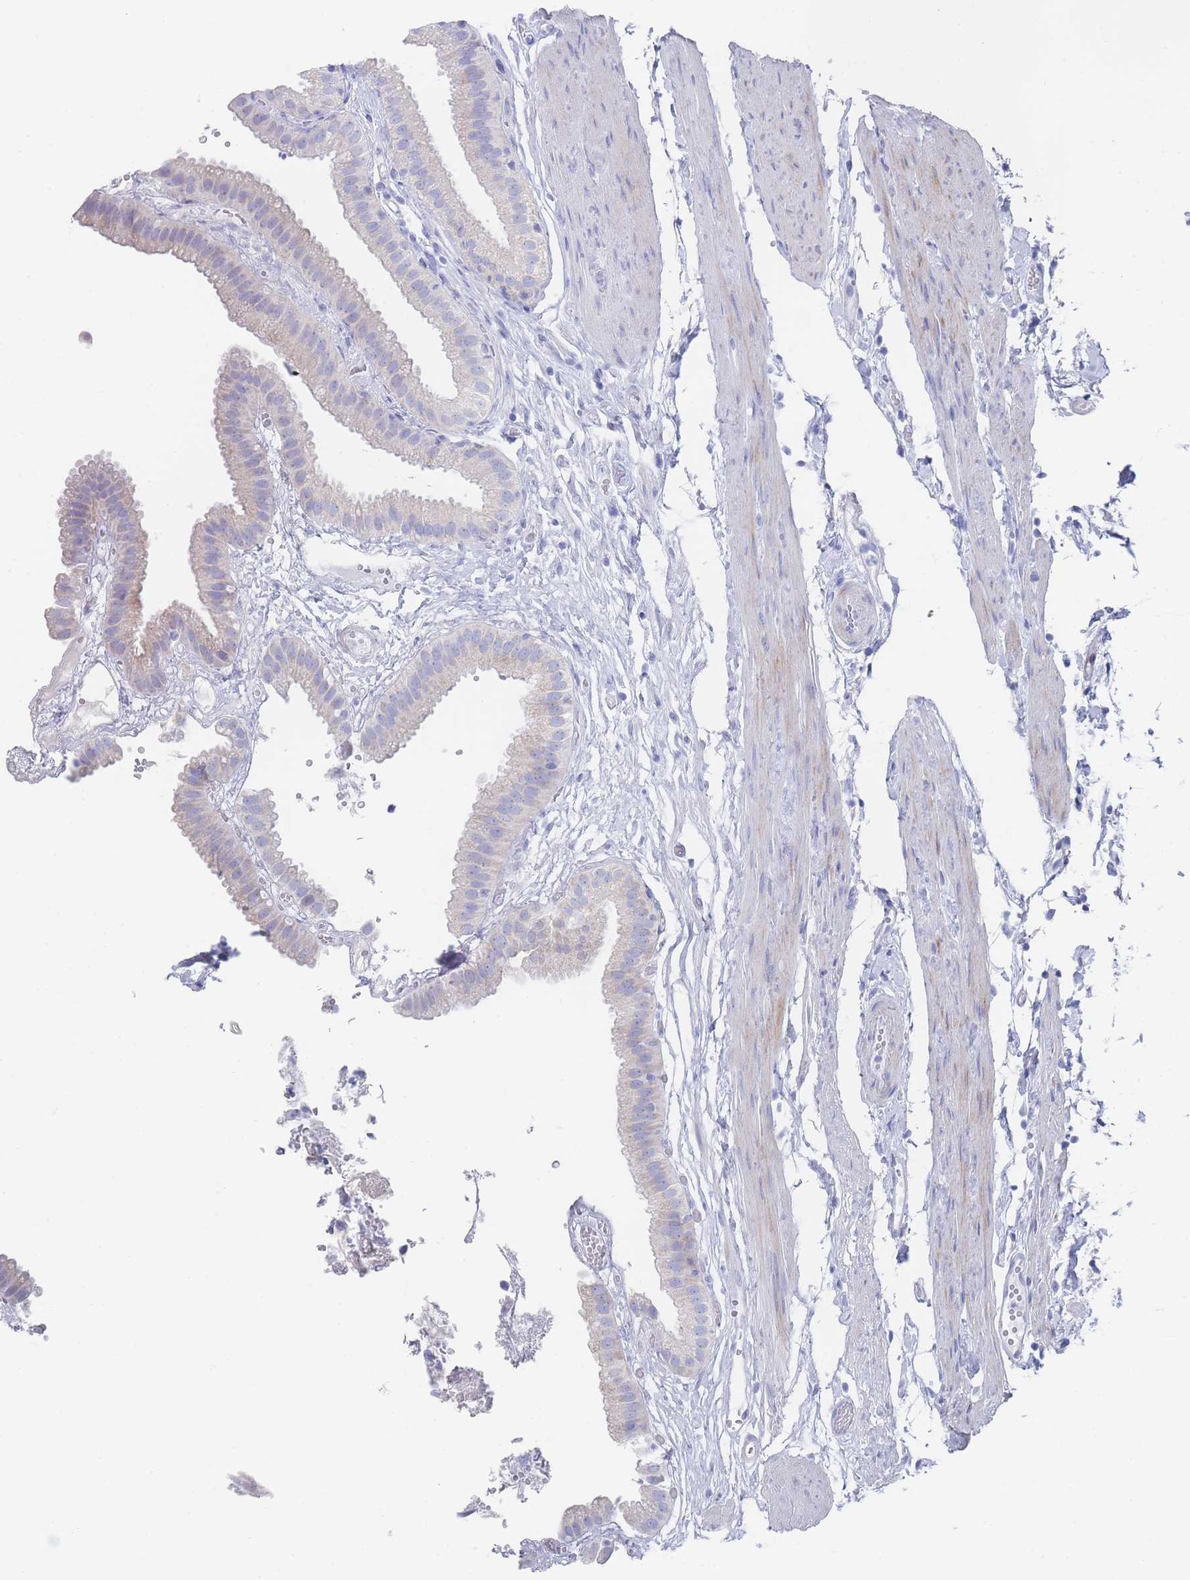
{"staining": {"intensity": "negative", "quantity": "none", "location": "none"}, "tissue": "gallbladder", "cell_type": "Glandular cells", "image_type": "normal", "snomed": [{"axis": "morphology", "description": "Normal tissue, NOS"}, {"axis": "topography", "description": "Gallbladder"}], "caption": "There is no significant expression in glandular cells of gallbladder. The staining was performed using DAB to visualize the protein expression in brown, while the nuclei were stained in blue with hematoxylin (Magnification: 20x).", "gene": "LRRC37A2", "patient": {"sex": "female", "age": 61}}